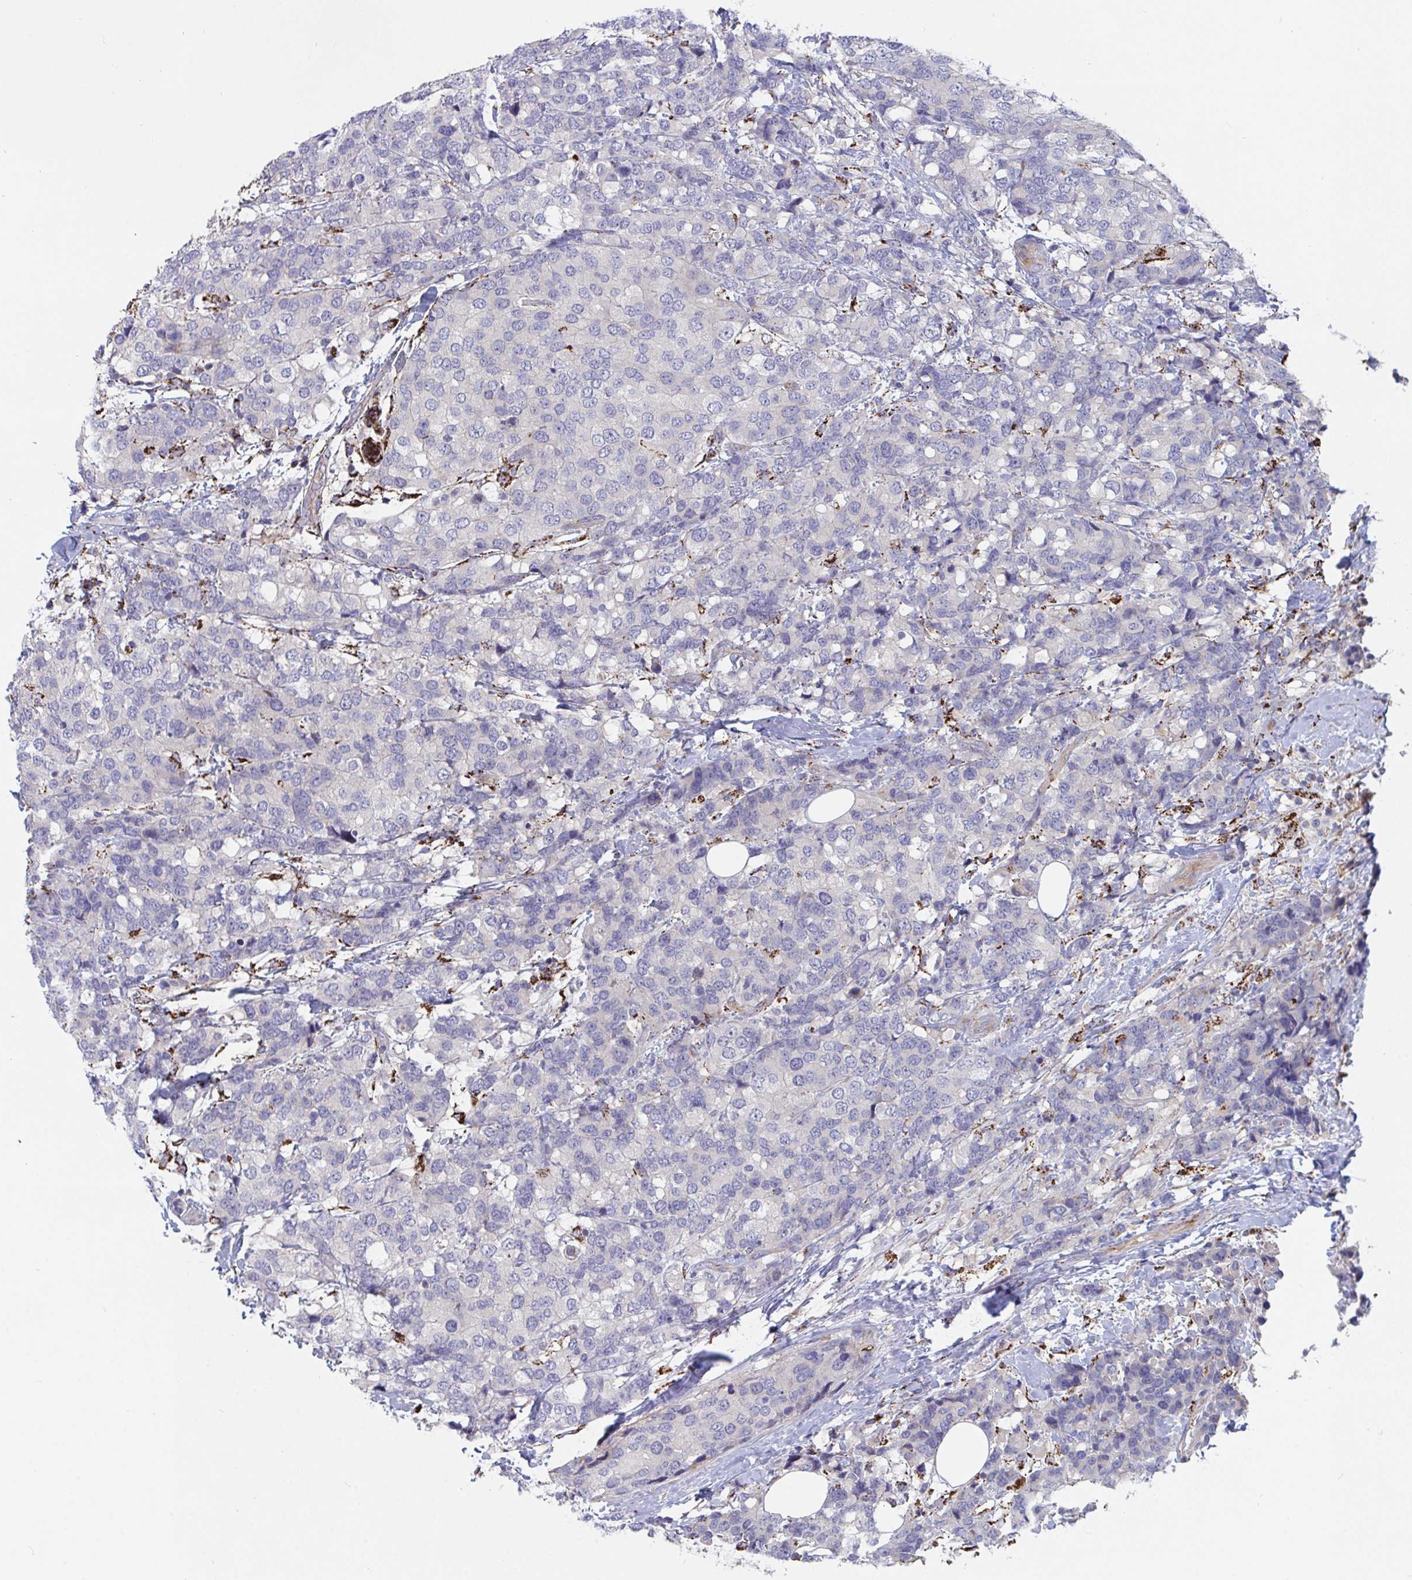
{"staining": {"intensity": "negative", "quantity": "none", "location": "none"}, "tissue": "breast cancer", "cell_type": "Tumor cells", "image_type": "cancer", "snomed": [{"axis": "morphology", "description": "Lobular carcinoma"}, {"axis": "topography", "description": "Breast"}], "caption": "This is a image of immunohistochemistry (IHC) staining of breast lobular carcinoma, which shows no expression in tumor cells. The staining was performed using DAB (3,3'-diaminobenzidine) to visualize the protein expression in brown, while the nuclei were stained in blue with hematoxylin (Magnification: 20x).", "gene": "FAM156B", "patient": {"sex": "female", "age": 59}}